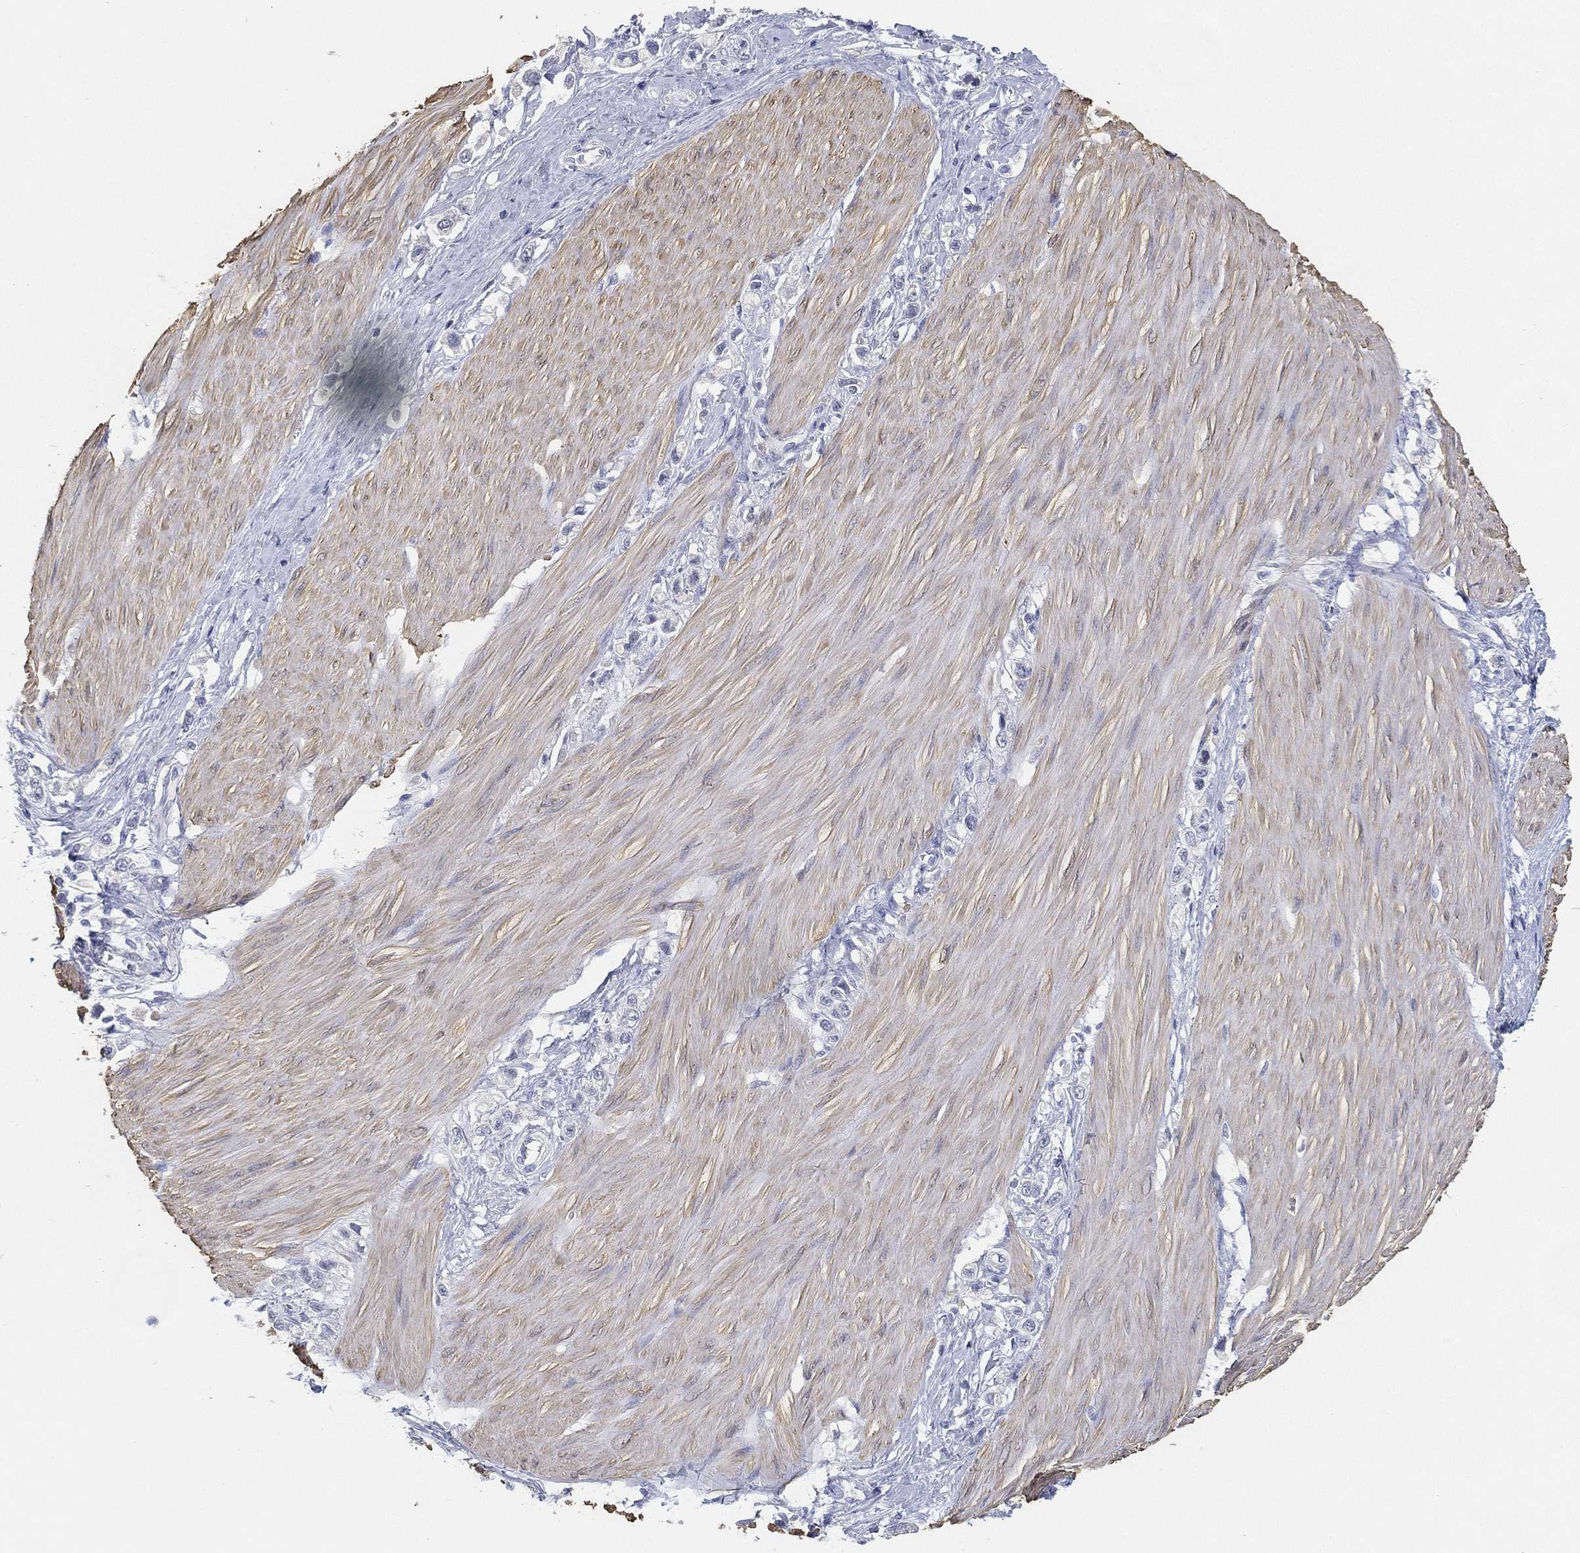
{"staining": {"intensity": "negative", "quantity": "none", "location": "none"}, "tissue": "stomach cancer", "cell_type": "Tumor cells", "image_type": "cancer", "snomed": [{"axis": "morphology", "description": "Normal tissue, NOS"}, {"axis": "morphology", "description": "Adenocarcinoma, NOS"}, {"axis": "morphology", "description": "Adenocarcinoma, High grade"}, {"axis": "topography", "description": "Stomach, upper"}, {"axis": "topography", "description": "Stomach"}], "caption": "Human stomach high-grade adenocarcinoma stained for a protein using immunohistochemistry (IHC) demonstrates no positivity in tumor cells.", "gene": "FAM187B", "patient": {"sex": "female", "age": 65}}